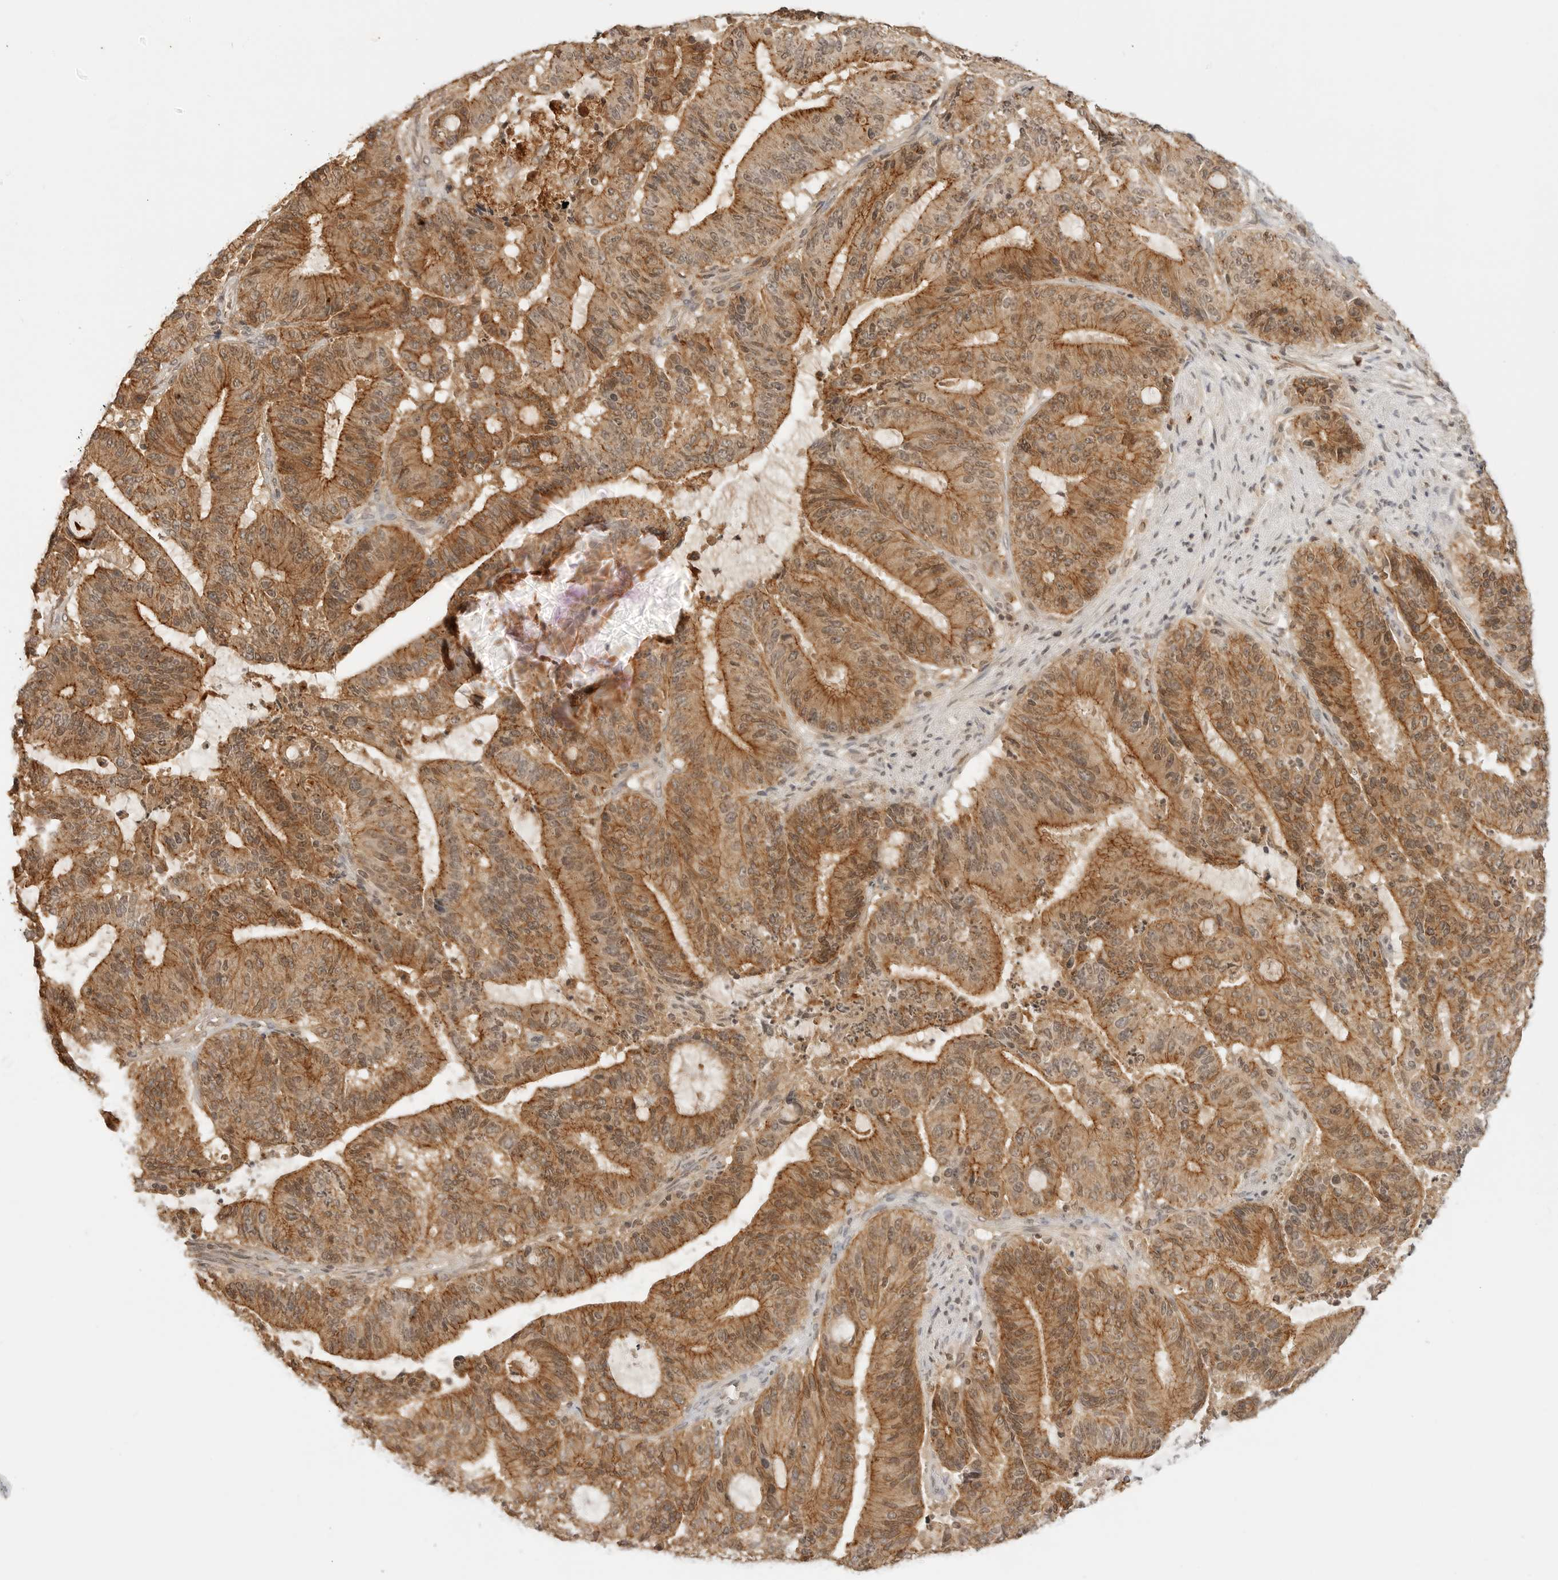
{"staining": {"intensity": "moderate", "quantity": ">75%", "location": "cytoplasmic/membranous"}, "tissue": "liver cancer", "cell_type": "Tumor cells", "image_type": "cancer", "snomed": [{"axis": "morphology", "description": "Normal tissue, NOS"}, {"axis": "morphology", "description": "Cholangiocarcinoma"}, {"axis": "topography", "description": "Liver"}, {"axis": "topography", "description": "Peripheral nerve tissue"}], "caption": "The photomicrograph displays immunohistochemical staining of cholangiocarcinoma (liver). There is moderate cytoplasmic/membranous expression is appreciated in about >75% of tumor cells.", "gene": "EPHA1", "patient": {"sex": "female", "age": 73}}